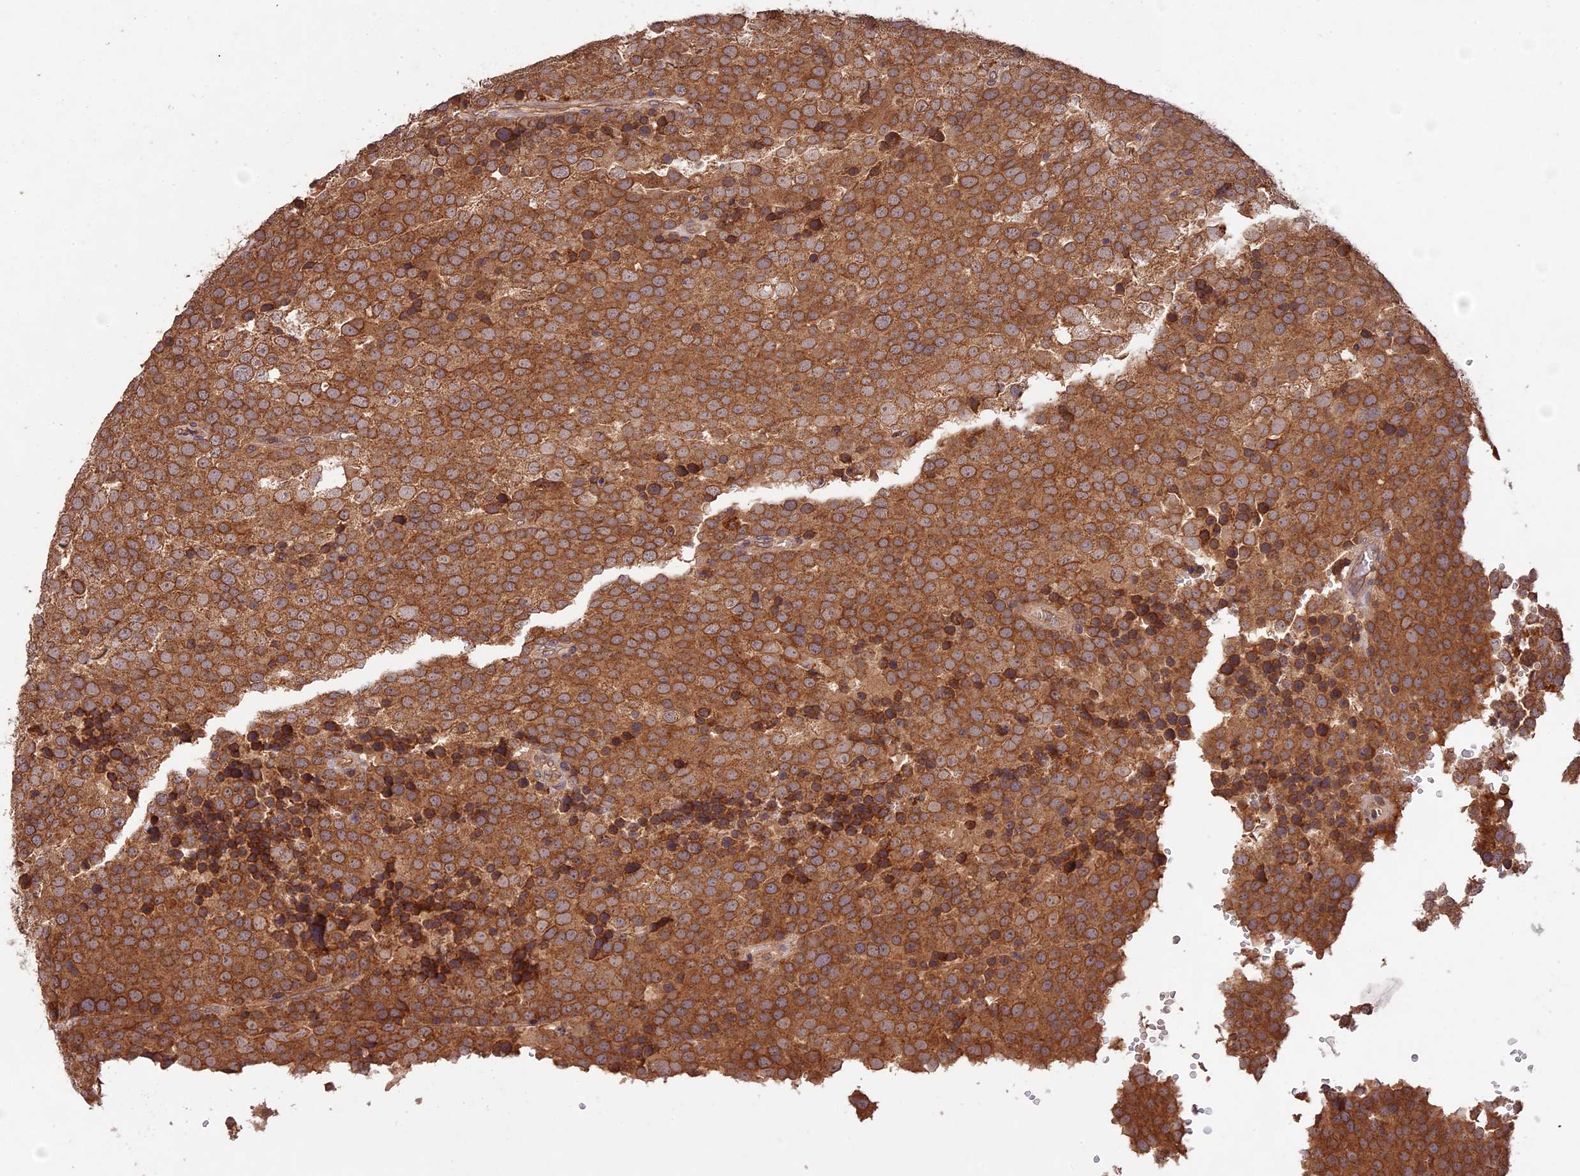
{"staining": {"intensity": "strong", "quantity": ">75%", "location": "cytoplasmic/membranous"}, "tissue": "testis cancer", "cell_type": "Tumor cells", "image_type": "cancer", "snomed": [{"axis": "morphology", "description": "Seminoma, NOS"}, {"axis": "topography", "description": "Testis"}], "caption": "Protein staining by immunohistochemistry demonstrates strong cytoplasmic/membranous staining in approximately >75% of tumor cells in testis cancer.", "gene": "CHAC1", "patient": {"sex": "male", "age": 71}}